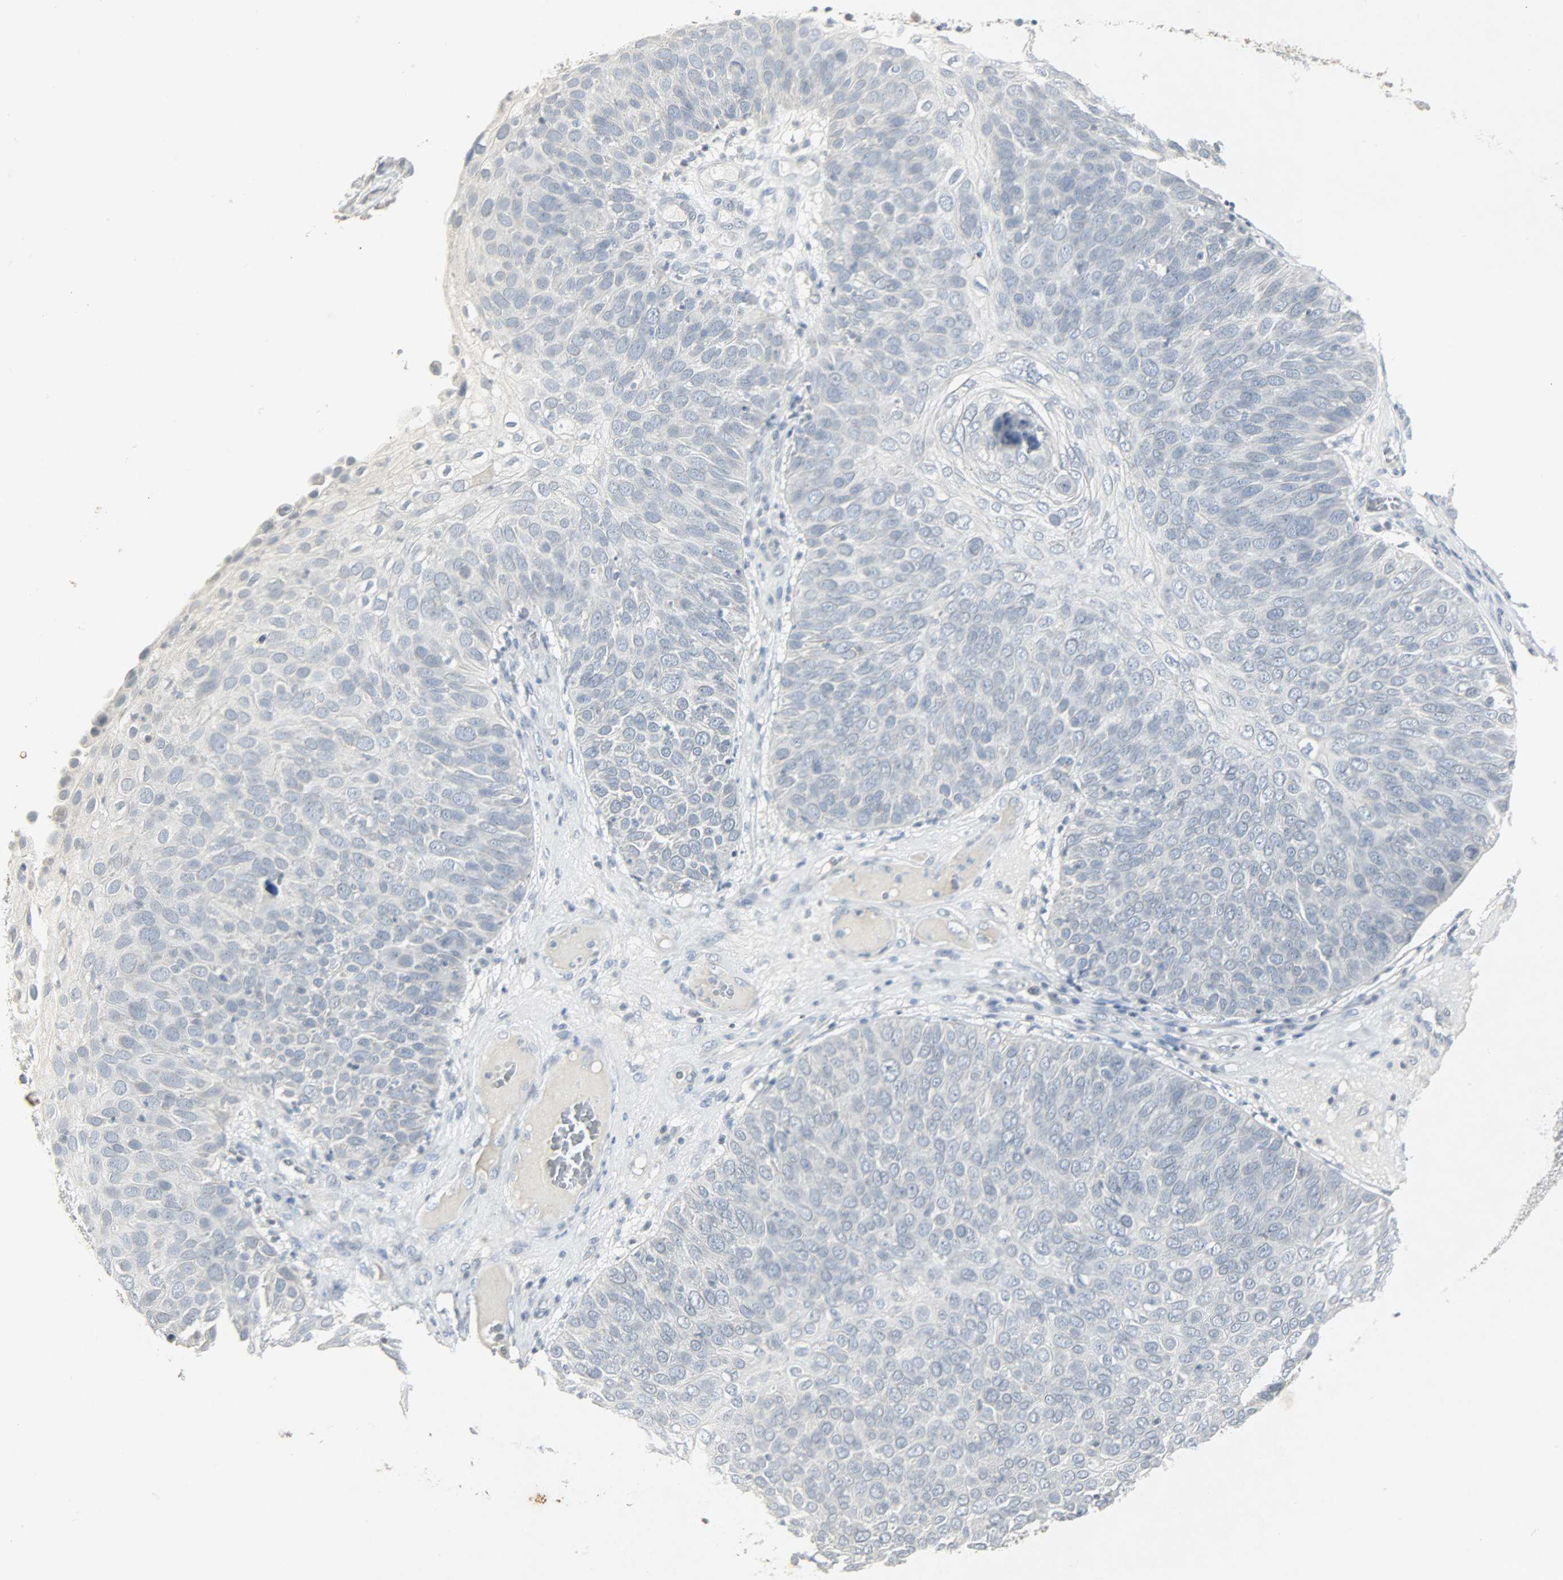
{"staining": {"intensity": "negative", "quantity": "none", "location": "none"}, "tissue": "skin cancer", "cell_type": "Tumor cells", "image_type": "cancer", "snomed": [{"axis": "morphology", "description": "Squamous cell carcinoma, NOS"}, {"axis": "topography", "description": "Skin"}], "caption": "IHC image of human skin cancer stained for a protein (brown), which shows no expression in tumor cells.", "gene": "CAMK4", "patient": {"sex": "male", "age": 87}}